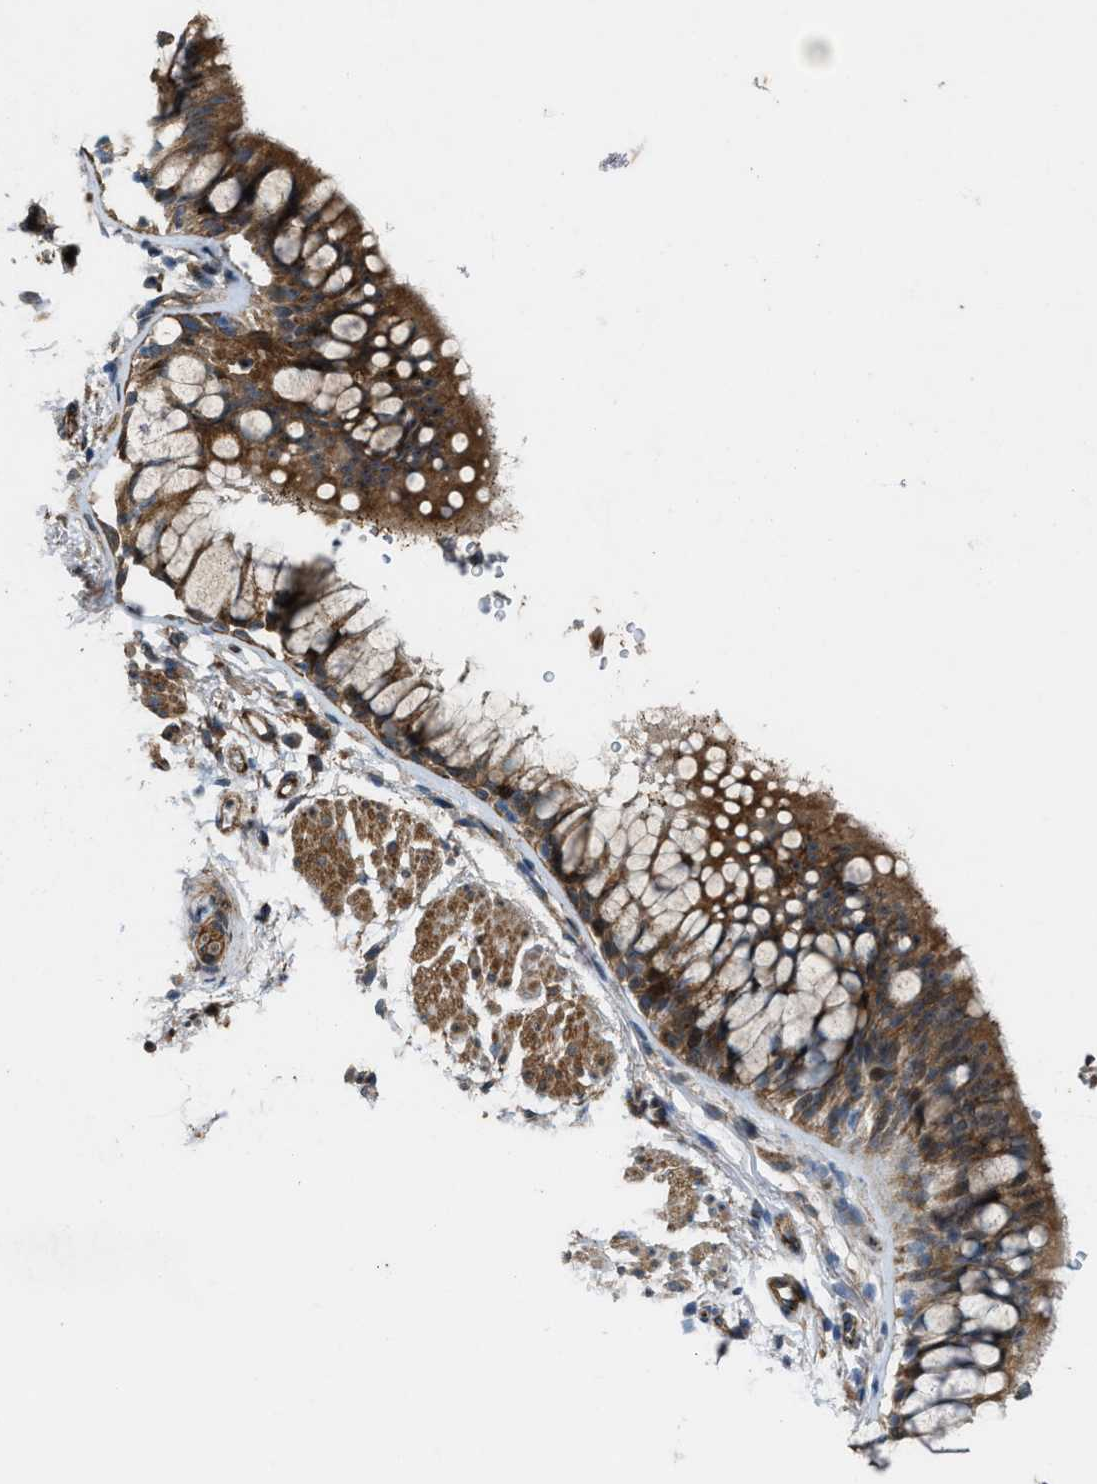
{"staining": {"intensity": "moderate", "quantity": ">75%", "location": "cytoplasmic/membranous"}, "tissue": "bronchus", "cell_type": "Respiratory epithelial cells", "image_type": "normal", "snomed": [{"axis": "morphology", "description": "Normal tissue, NOS"}, {"axis": "topography", "description": "Cartilage tissue"}, {"axis": "topography", "description": "Bronchus"}], "caption": "Human bronchus stained for a protein (brown) displays moderate cytoplasmic/membranous positive staining in about >75% of respiratory epithelial cells.", "gene": "LRRC72", "patient": {"sex": "female", "age": 53}}